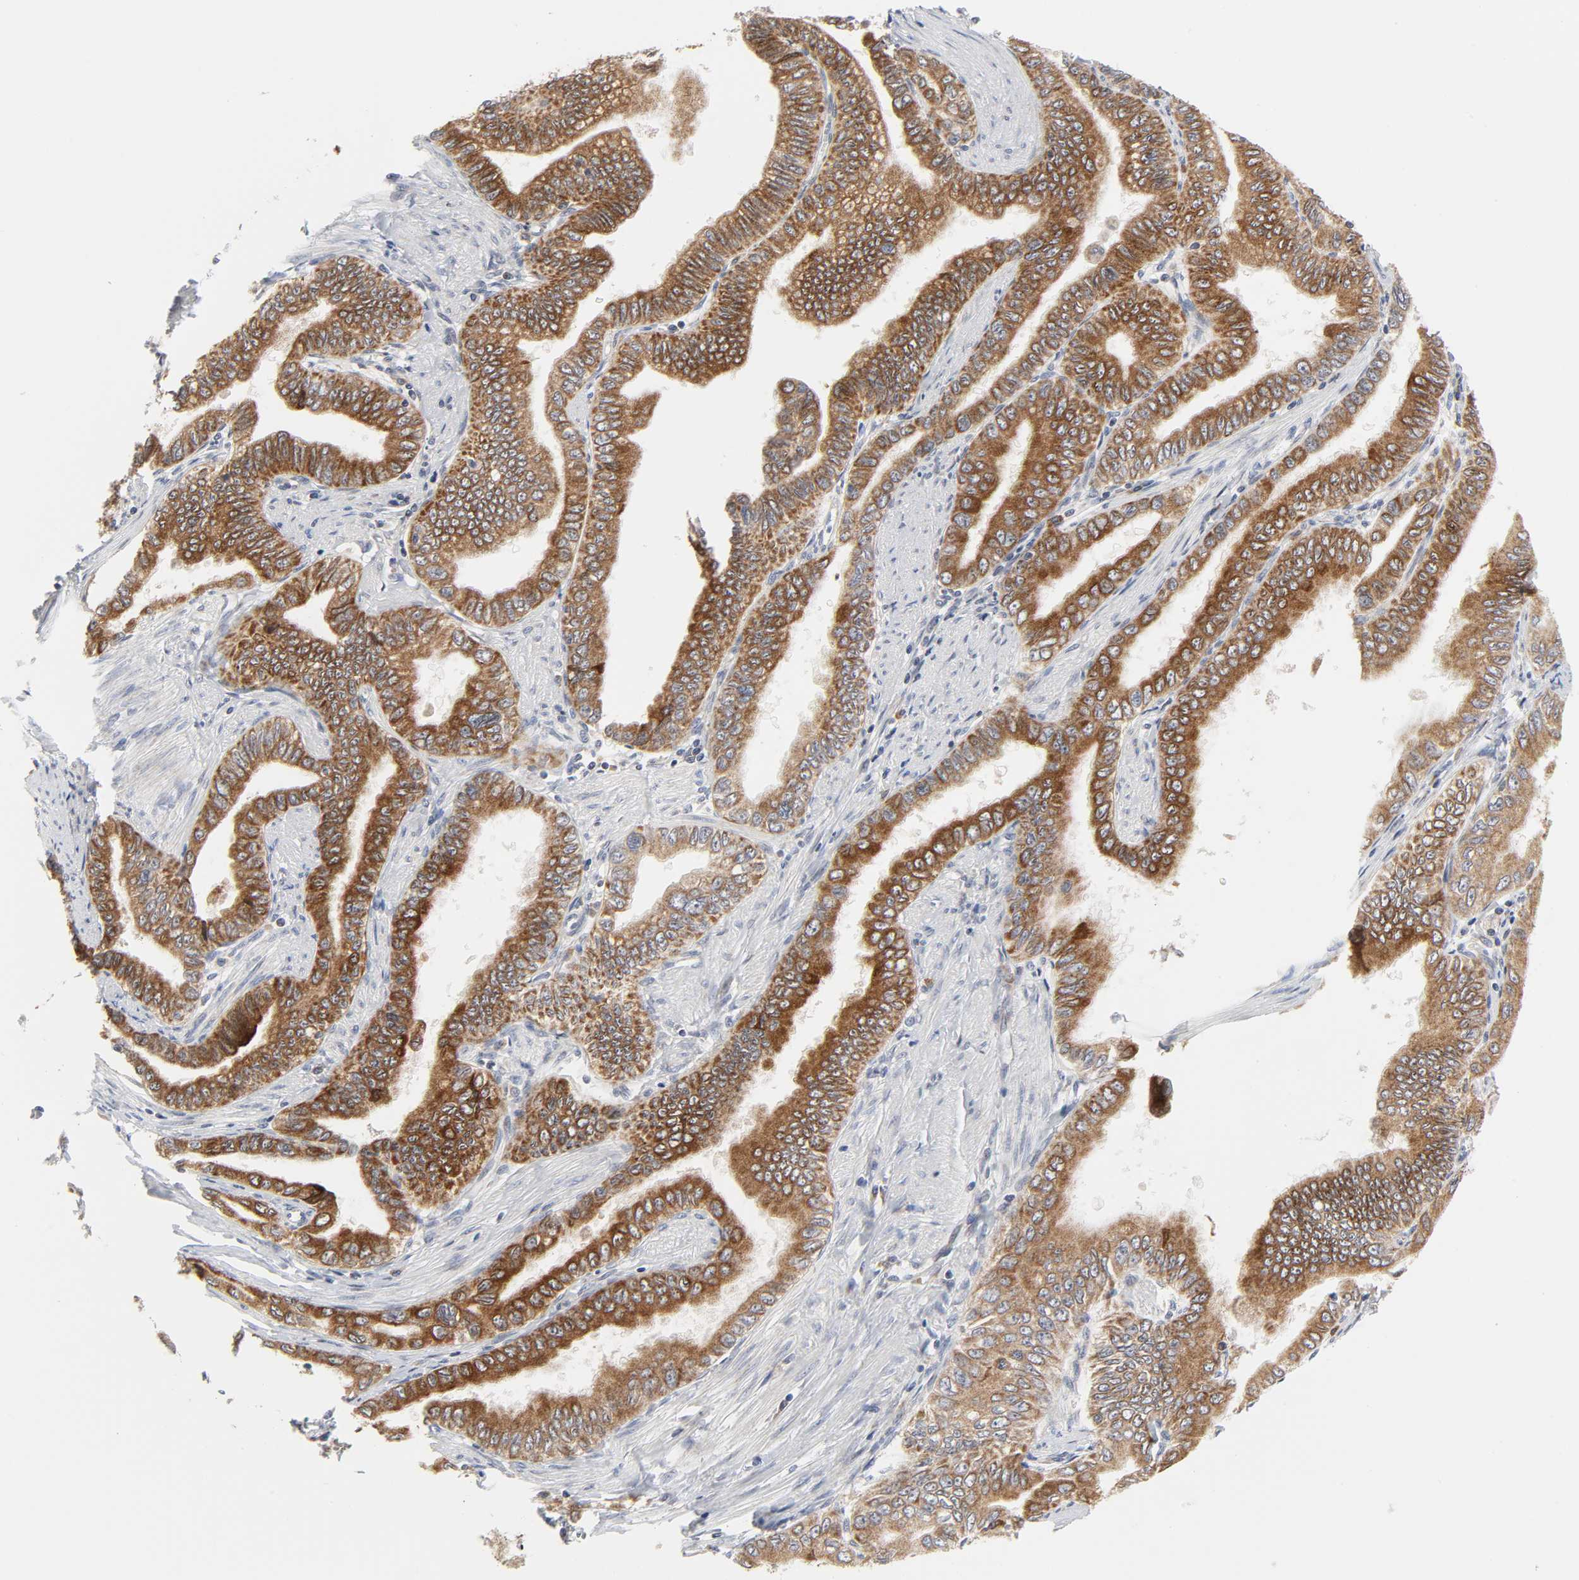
{"staining": {"intensity": "strong", "quantity": ">75%", "location": "cytoplasmic/membranous"}, "tissue": "pancreatic cancer", "cell_type": "Tumor cells", "image_type": "cancer", "snomed": [{"axis": "morphology", "description": "Normal tissue, NOS"}, {"axis": "topography", "description": "Lymph node"}], "caption": "Protein expression analysis of pancreatic cancer displays strong cytoplasmic/membranous positivity in about >75% of tumor cells.", "gene": "BAX", "patient": {"sex": "male", "age": 50}}